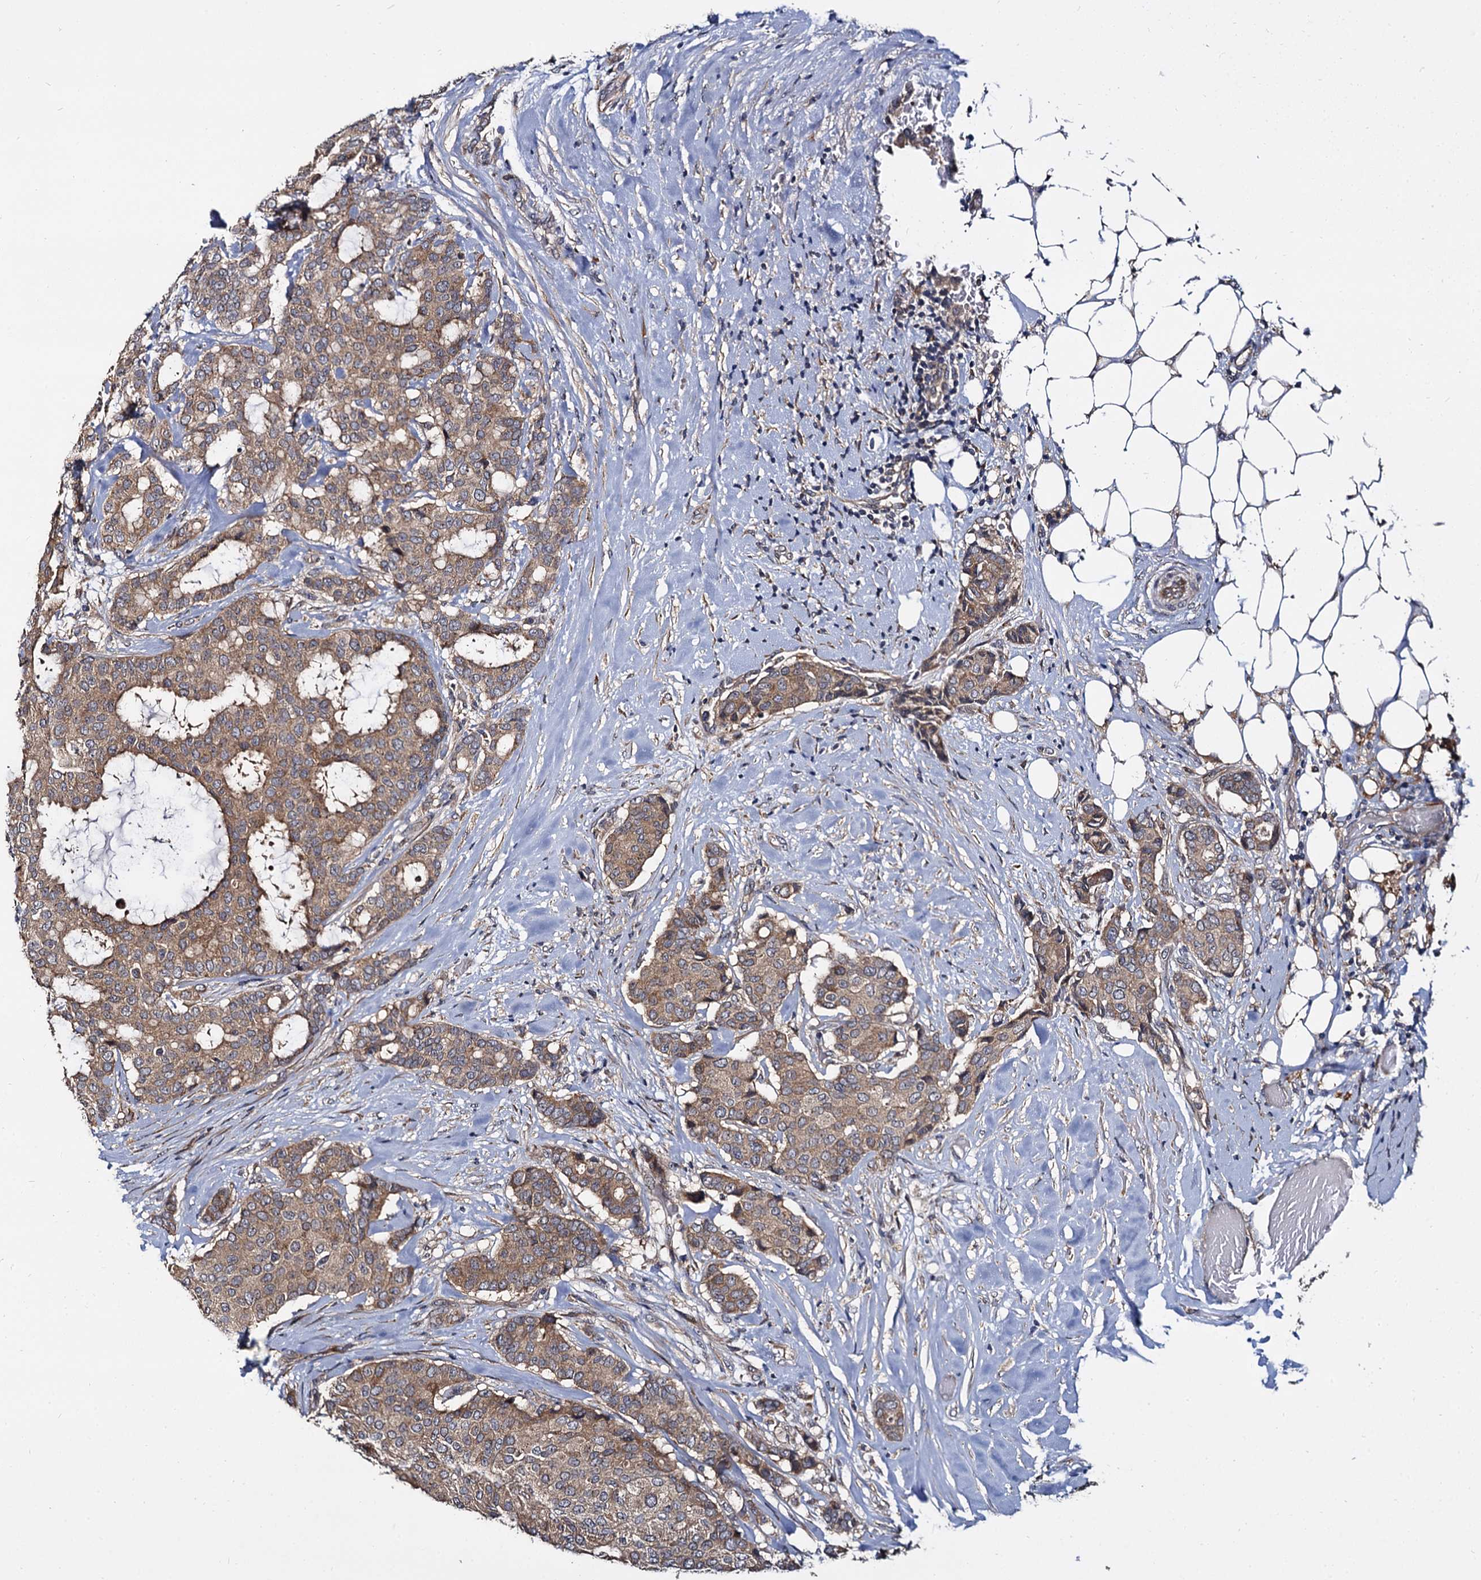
{"staining": {"intensity": "moderate", "quantity": ">75%", "location": "cytoplasmic/membranous"}, "tissue": "breast cancer", "cell_type": "Tumor cells", "image_type": "cancer", "snomed": [{"axis": "morphology", "description": "Duct carcinoma"}, {"axis": "topography", "description": "Breast"}], "caption": "DAB (3,3'-diaminobenzidine) immunohistochemical staining of breast infiltrating ductal carcinoma shows moderate cytoplasmic/membranous protein positivity in approximately >75% of tumor cells.", "gene": "WWC3", "patient": {"sex": "female", "age": 75}}